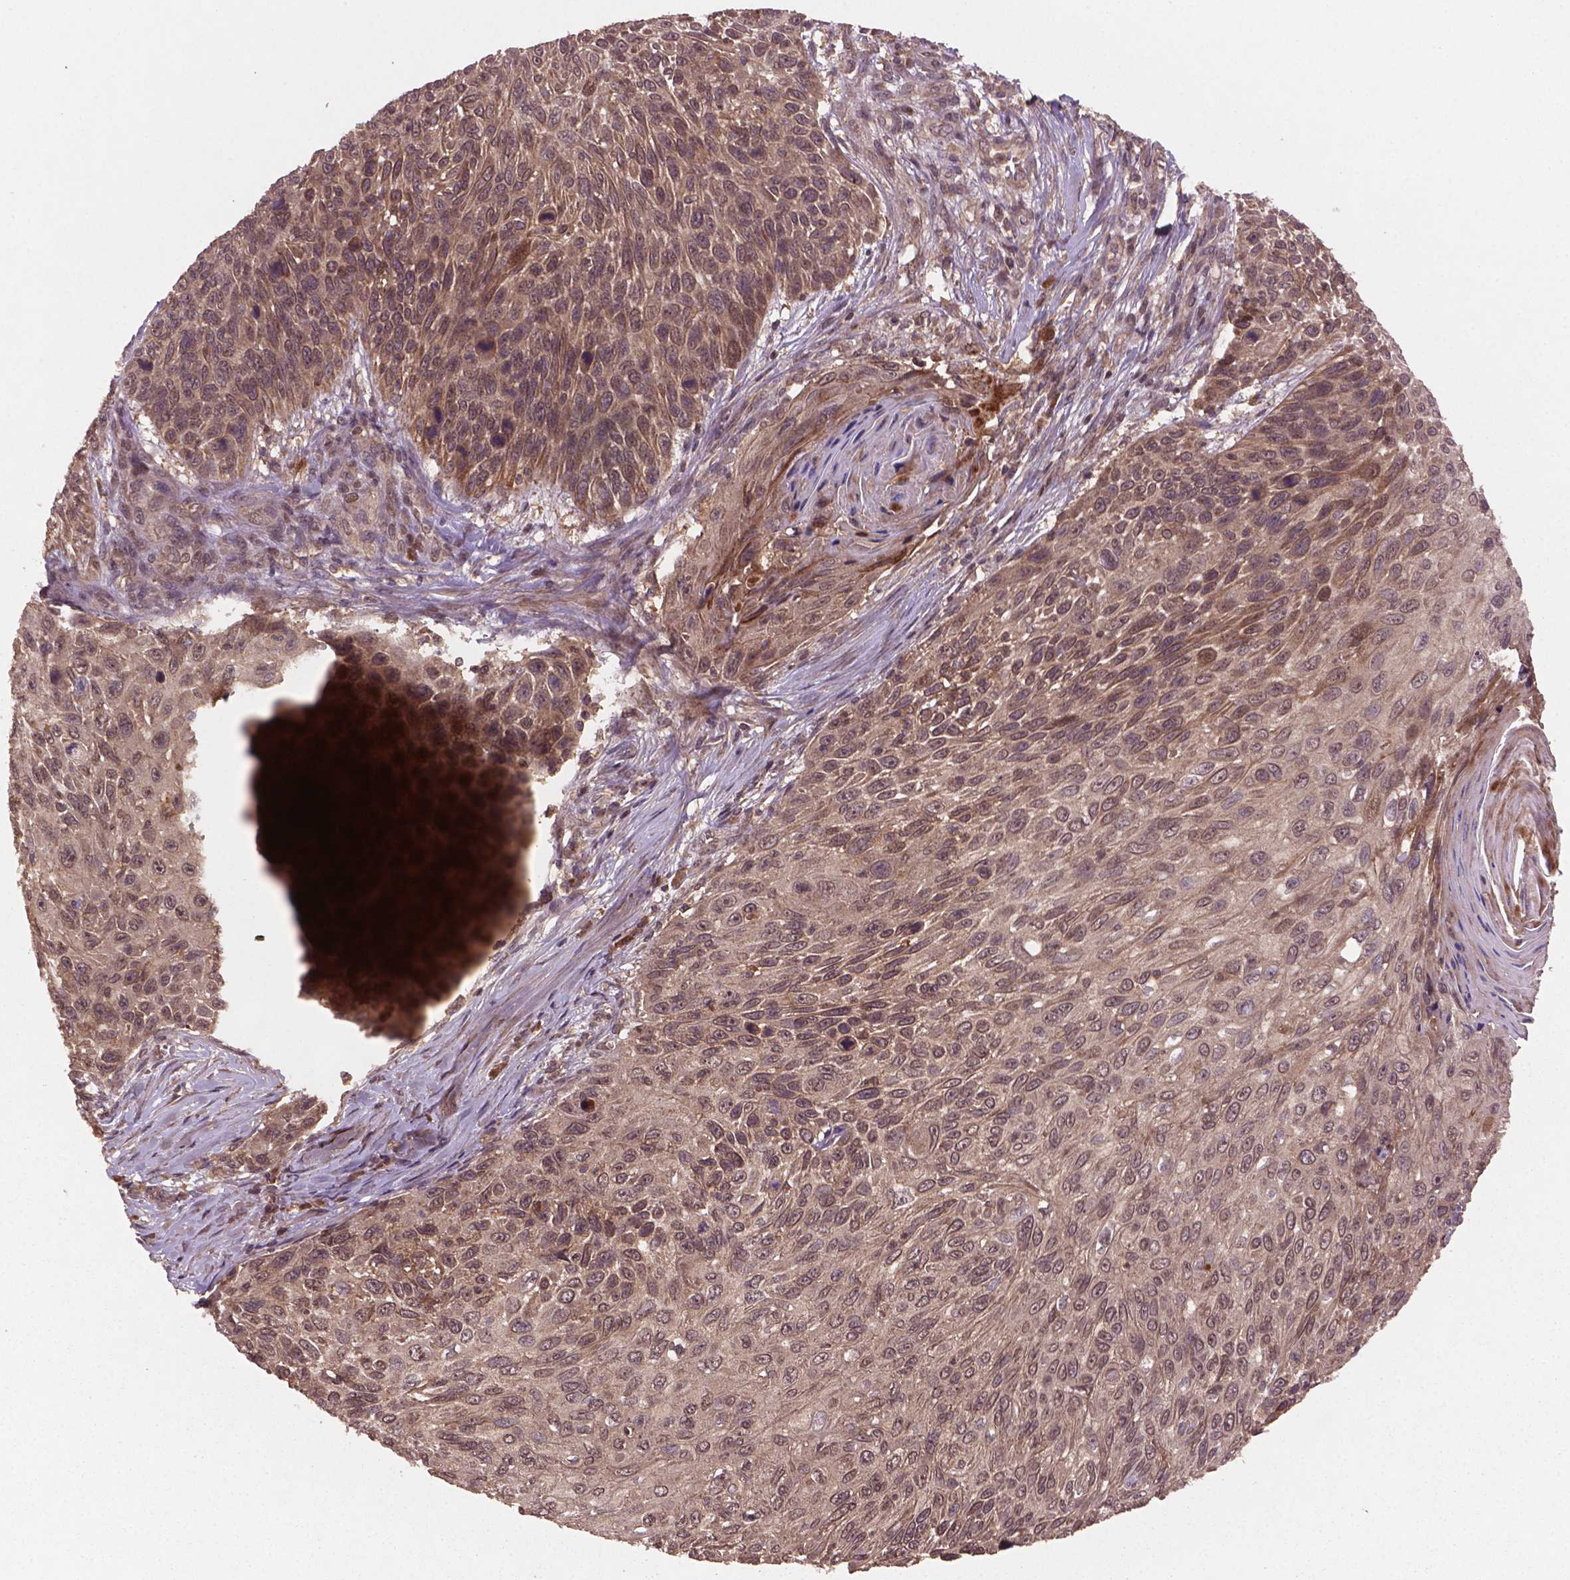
{"staining": {"intensity": "moderate", "quantity": ">75%", "location": "cytoplasmic/membranous,nuclear"}, "tissue": "skin cancer", "cell_type": "Tumor cells", "image_type": "cancer", "snomed": [{"axis": "morphology", "description": "Squamous cell carcinoma, NOS"}, {"axis": "topography", "description": "Skin"}], "caption": "A photomicrograph showing moderate cytoplasmic/membranous and nuclear positivity in about >75% of tumor cells in squamous cell carcinoma (skin), as visualized by brown immunohistochemical staining.", "gene": "NIPAL2", "patient": {"sex": "male", "age": 92}}